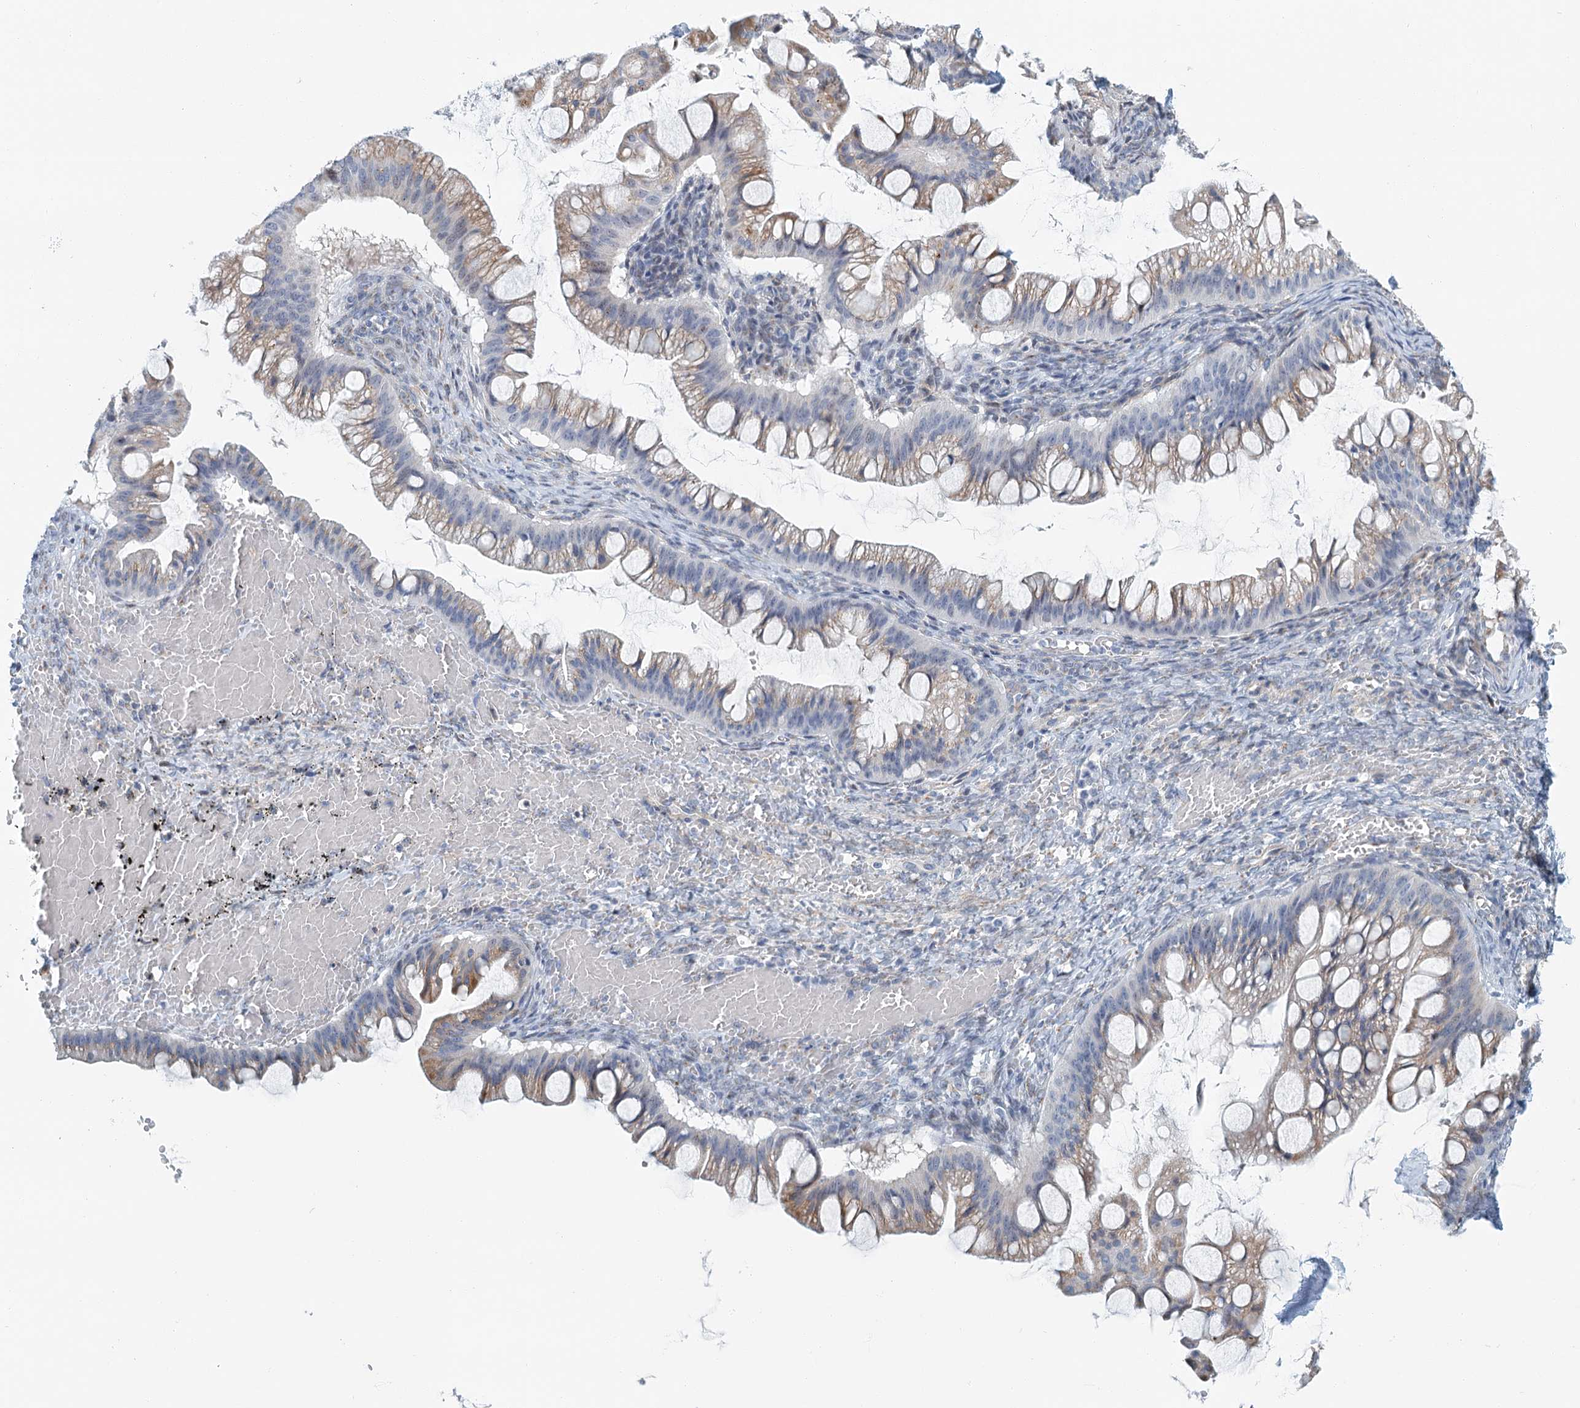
{"staining": {"intensity": "weak", "quantity": "25%-75%", "location": "cytoplasmic/membranous"}, "tissue": "ovarian cancer", "cell_type": "Tumor cells", "image_type": "cancer", "snomed": [{"axis": "morphology", "description": "Cystadenocarcinoma, mucinous, NOS"}, {"axis": "topography", "description": "Ovary"}], "caption": "A brown stain shows weak cytoplasmic/membranous staining of a protein in ovarian cancer tumor cells.", "gene": "ZNF527", "patient": {"sex": "female", "age": 73}}